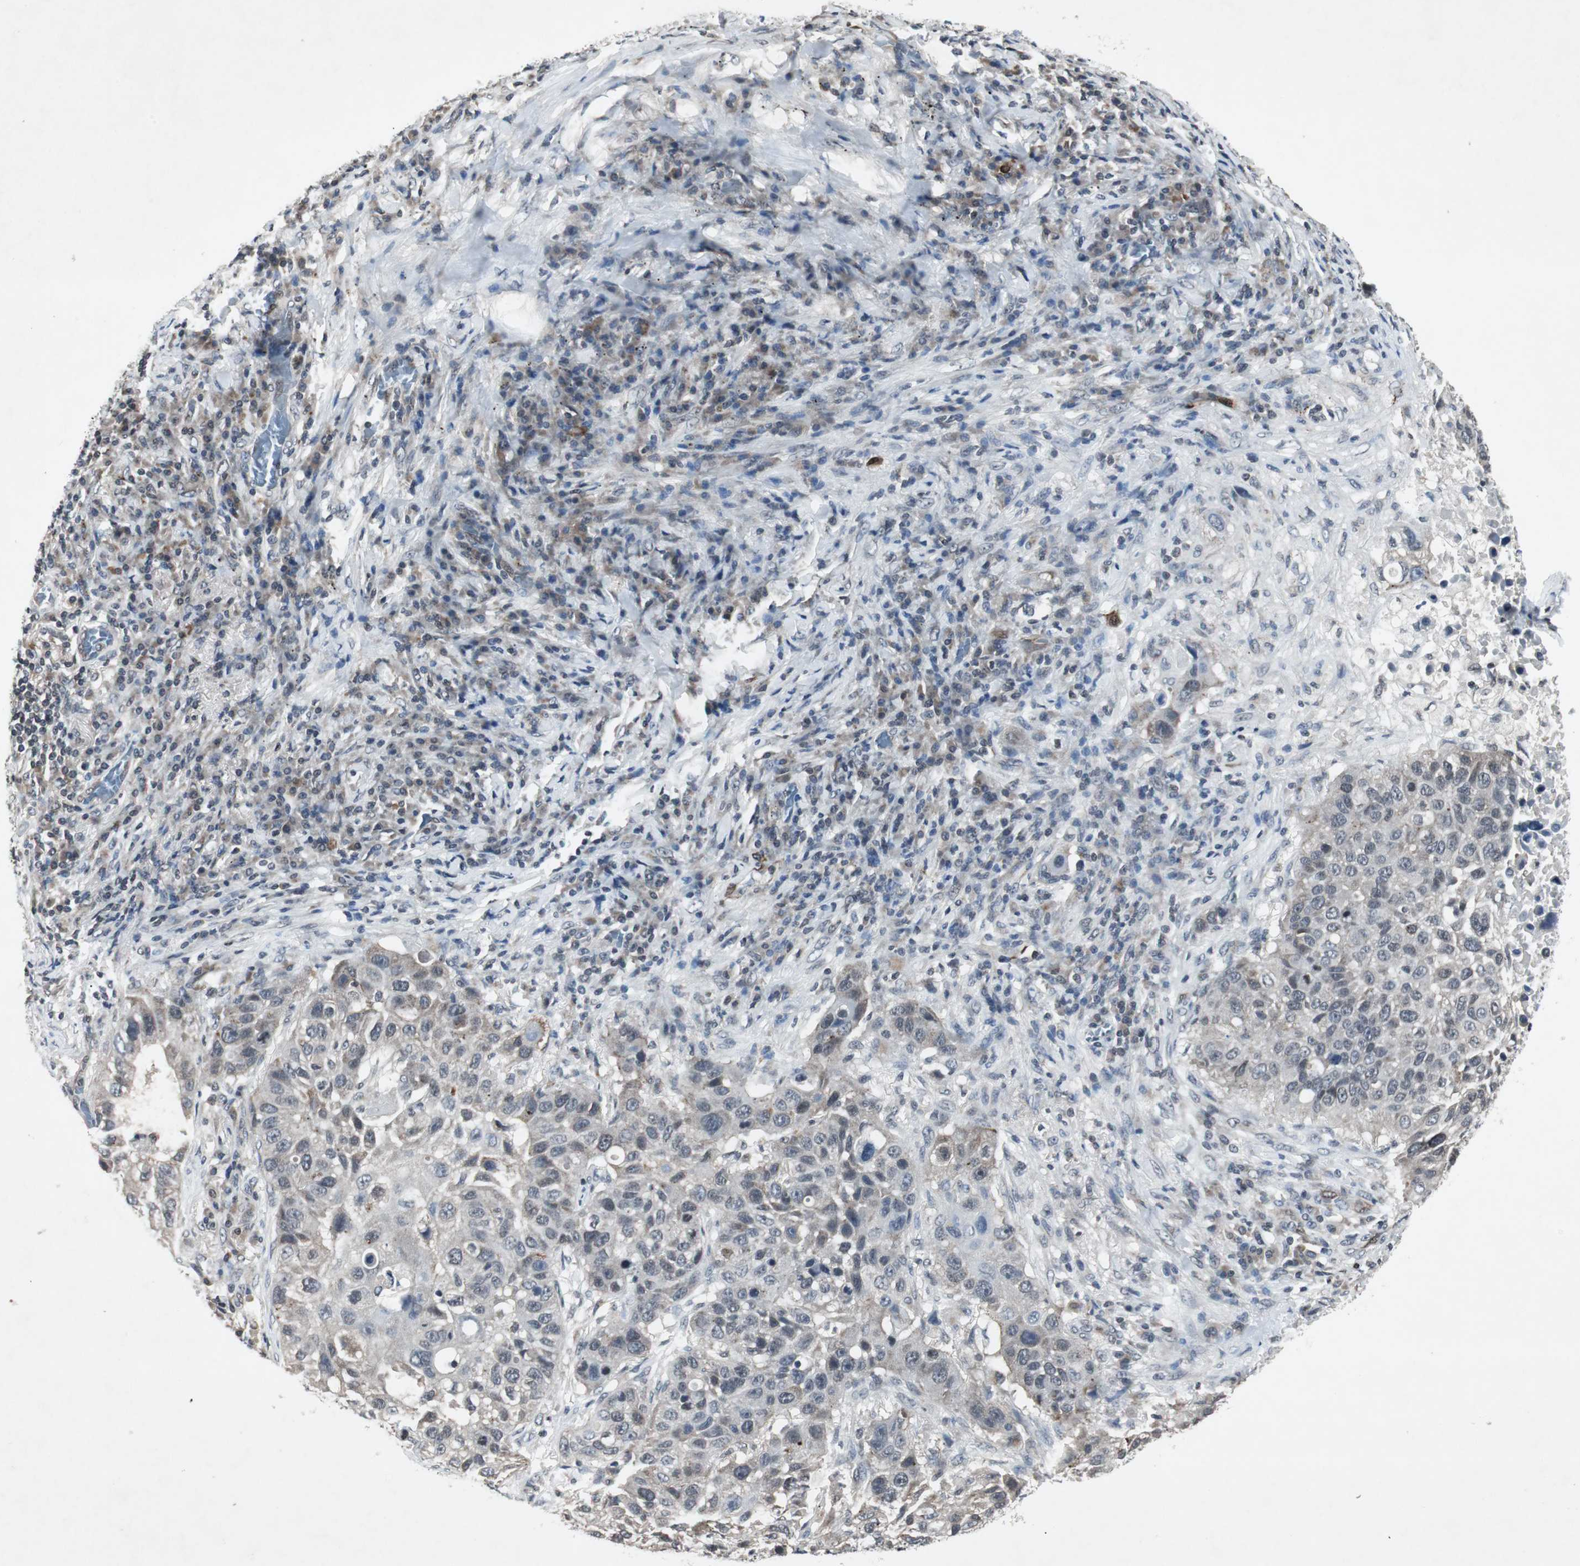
{"staining": {"intensity": "weak", "quantity": "25%-75%", "location": "cytoplasmic/membranous"}, "tissue": "lung cancer", "cell_type": "Tumor cells", "image_type": "cancer", "snomed": [{"axis": "morphology", "description": "Squamous cell carcinoma, NOS"}, {"axis": "topography", "description": "Lung"}], "caption": "Lung squamous cell carcinoma stained with a brown dye shows weak cytoplasmic/membranous positive staining in approximately 25%-75% of tumor cells.", "gene": "SMAD1", "patient": {"sex": "male", "age": 57}}